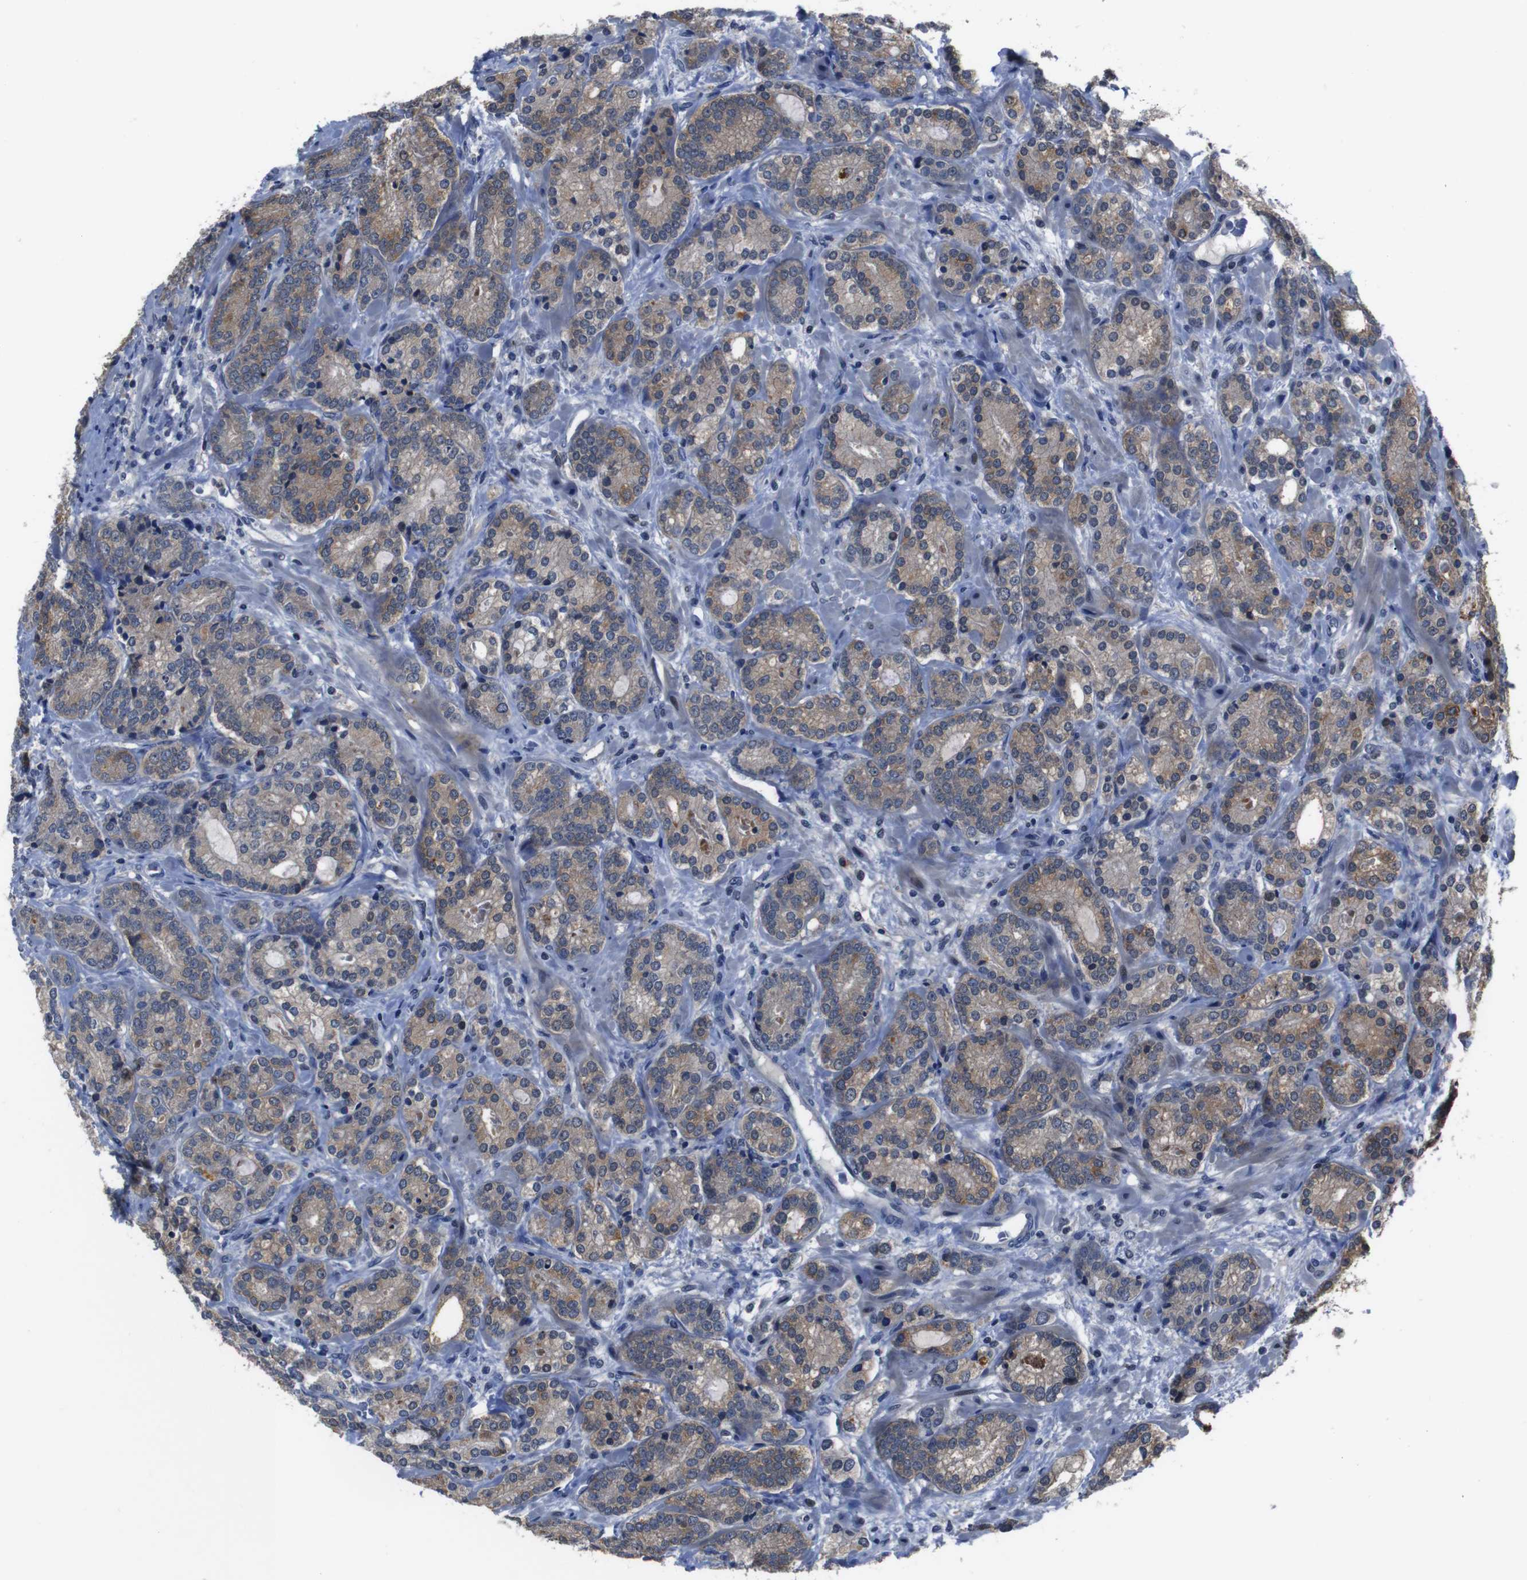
{"staining": {"intensity": "moderate", "quantity": ">75%", "location": "cytoplasmic/membranous"}, "tissue": "prostate cancer", "cell_type": "Tumor cells", "image_type": "cancer", "snomed": [{"axis": "morphology", "description": "Adenocarcinoma, High grade"}, {"axis": "topography", "description": "Prostate"}], "caption": "Immunohistochemistry (IHC) micrograph of adenocarcinoma (high-grade) (prostate) stained for a protein (brown), which reveals medium levels of moderate cytoplasmic/membranous expression in about >75% of tumor cells.", "gene": "SEMA4B", "patient": {"sex": "male", "age": 61}}